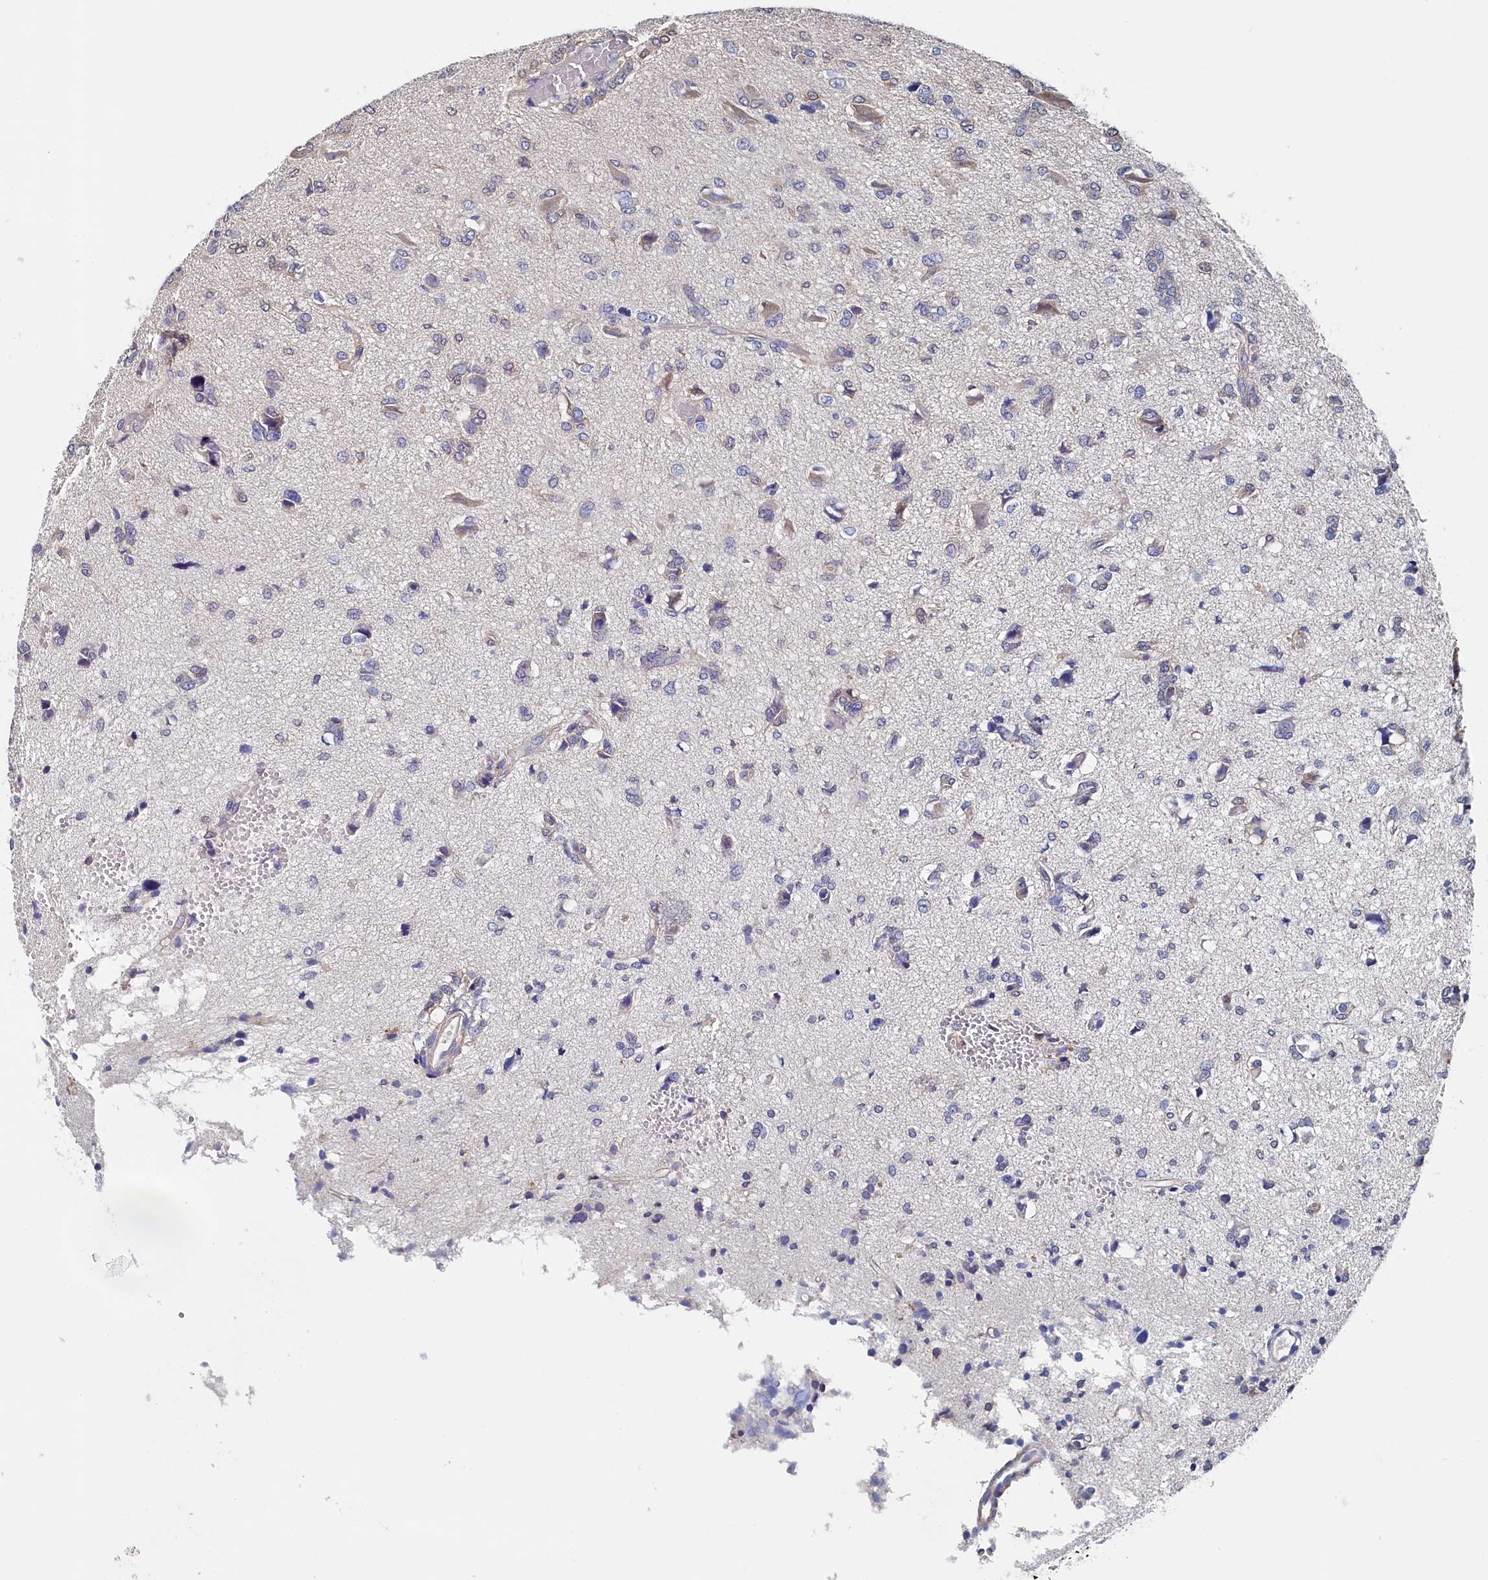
{"staining": {"intensity": "weak", "quantity": "<25%", "location": "cytoplasmic/membranous"}, "tissue": "glioma", "cell_type": "Tumor cells", "image_type": "cancer", "snomed": [{"axis": "morphology", "description": "Glioma, malignant, High grade"}, {"axis": "topography", "description": "Brain"}], "caption": "This is an immunohistochemistry image of high-grade glioma (malignant). There is no expression in tumor cells.", "gene": "BHMT", "patient": {"sex": "female", "age": 59}}